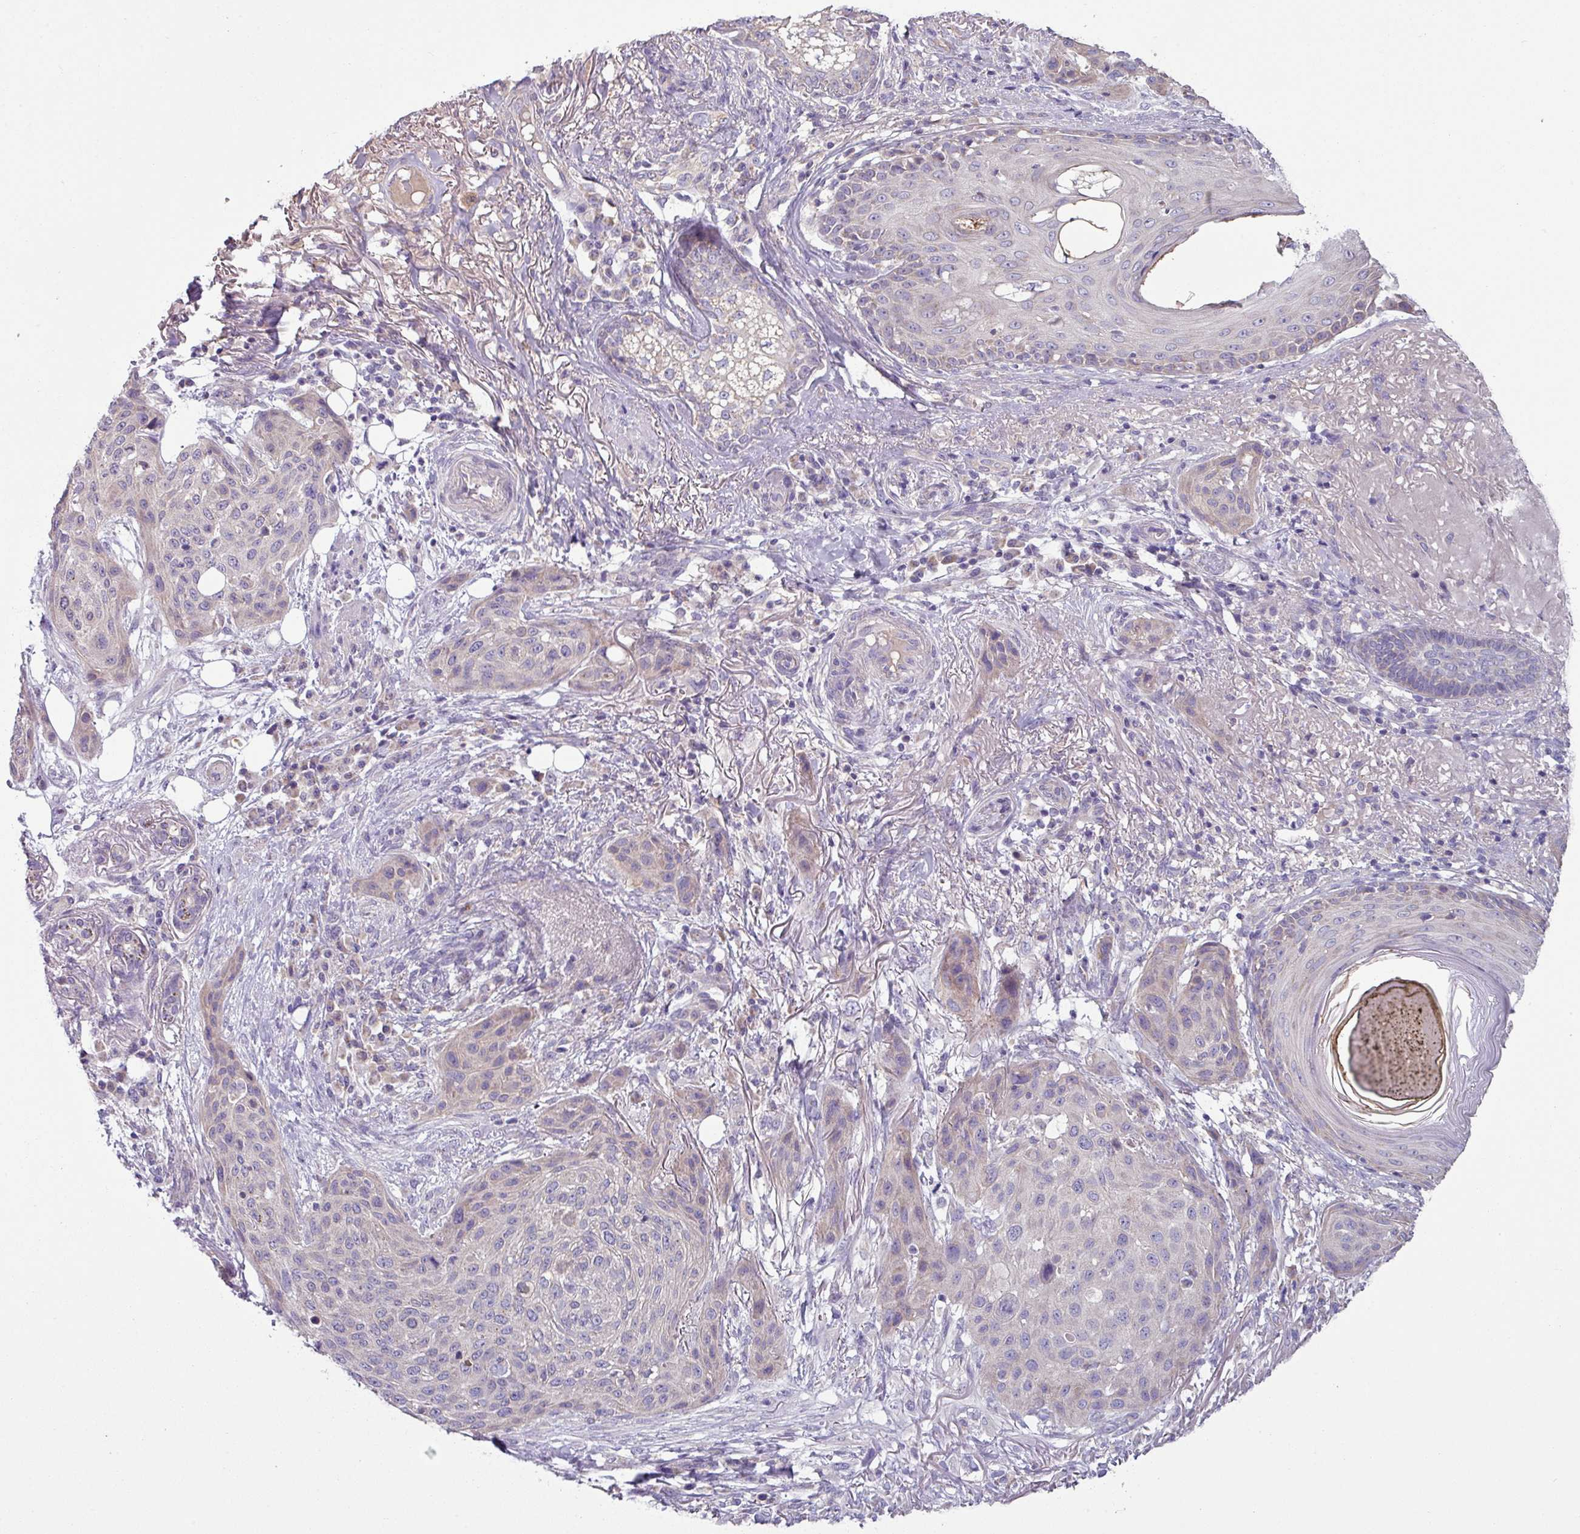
{"staining": {"intensity": "negative", "quantity": "none", "location": "none"}, "tissue": "skin cancer", "cell_type": "Tumor cells", "image_type": "cancer", "snomed": [{"axis": "morphology", "description": "Squamous cell carcinoma, NOS"}, {"axis": "topography", "description": "Skin"}], "caption": "The histopathology image demonstrates no significant staining in tumor cells of squamous cell carcinoma (skin). (Immunohistochemistry, brightfield microscopy, high magnification).", "gene": "LRRC9", "patient": {"sex": "female", "age": 87}}